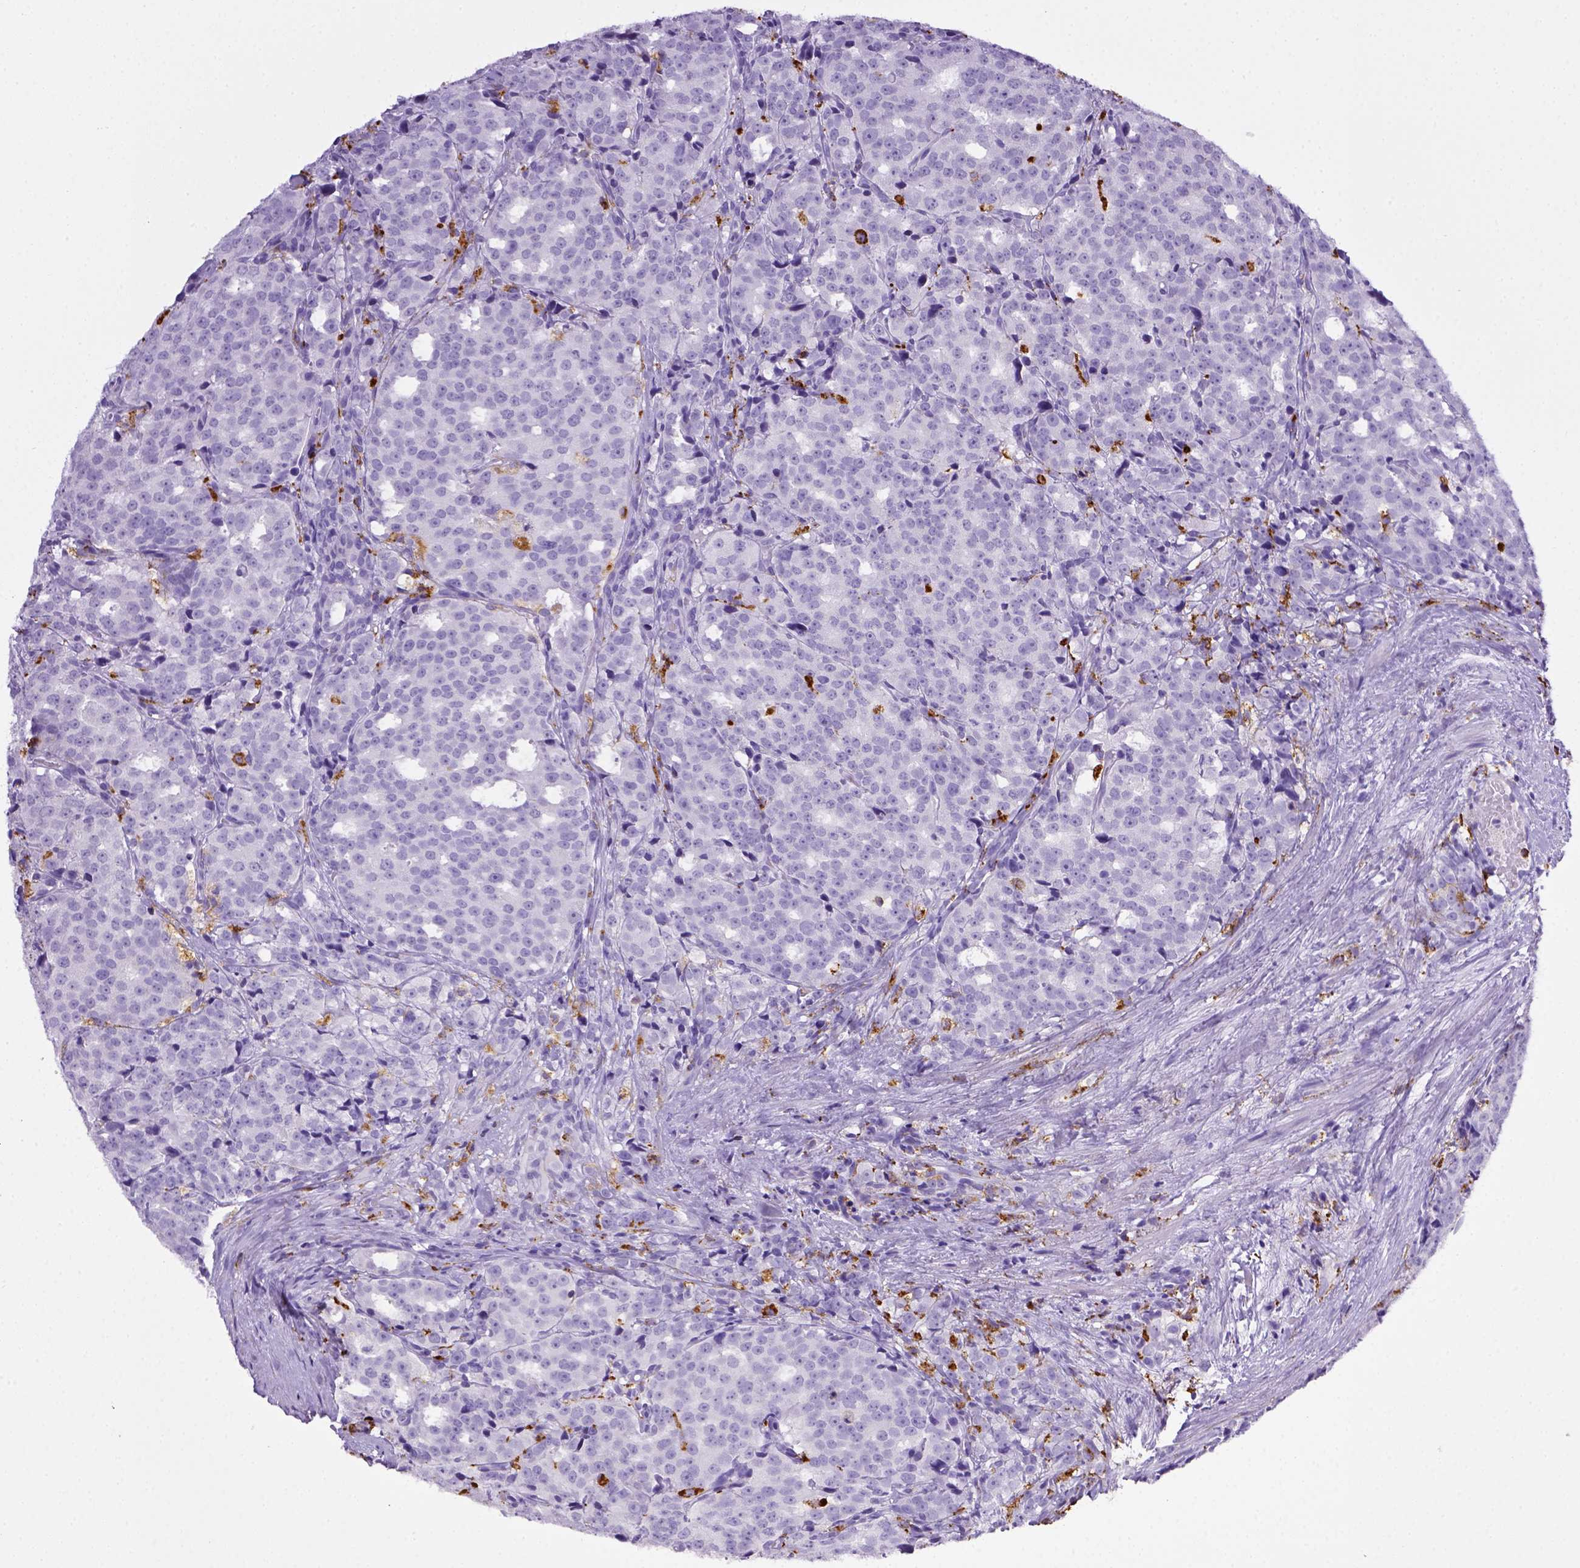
{"staining": {"intensity": "negative", "quantity": "none", "location": "none"}, "tissue": "prostate cancer", "cell_type": "Tumor cells", "image_type": "cancer", "snomed": [{"axis": "morphology", "description": "Adenocarcinoma, High grade"}, {"axis": "topography", "description": "Prostate"}], "caption": "Tumor cells are negative for protein expression in human prostate cancer.", "gene": "CD68", "patient": {"sex": "male", "age": 53}}